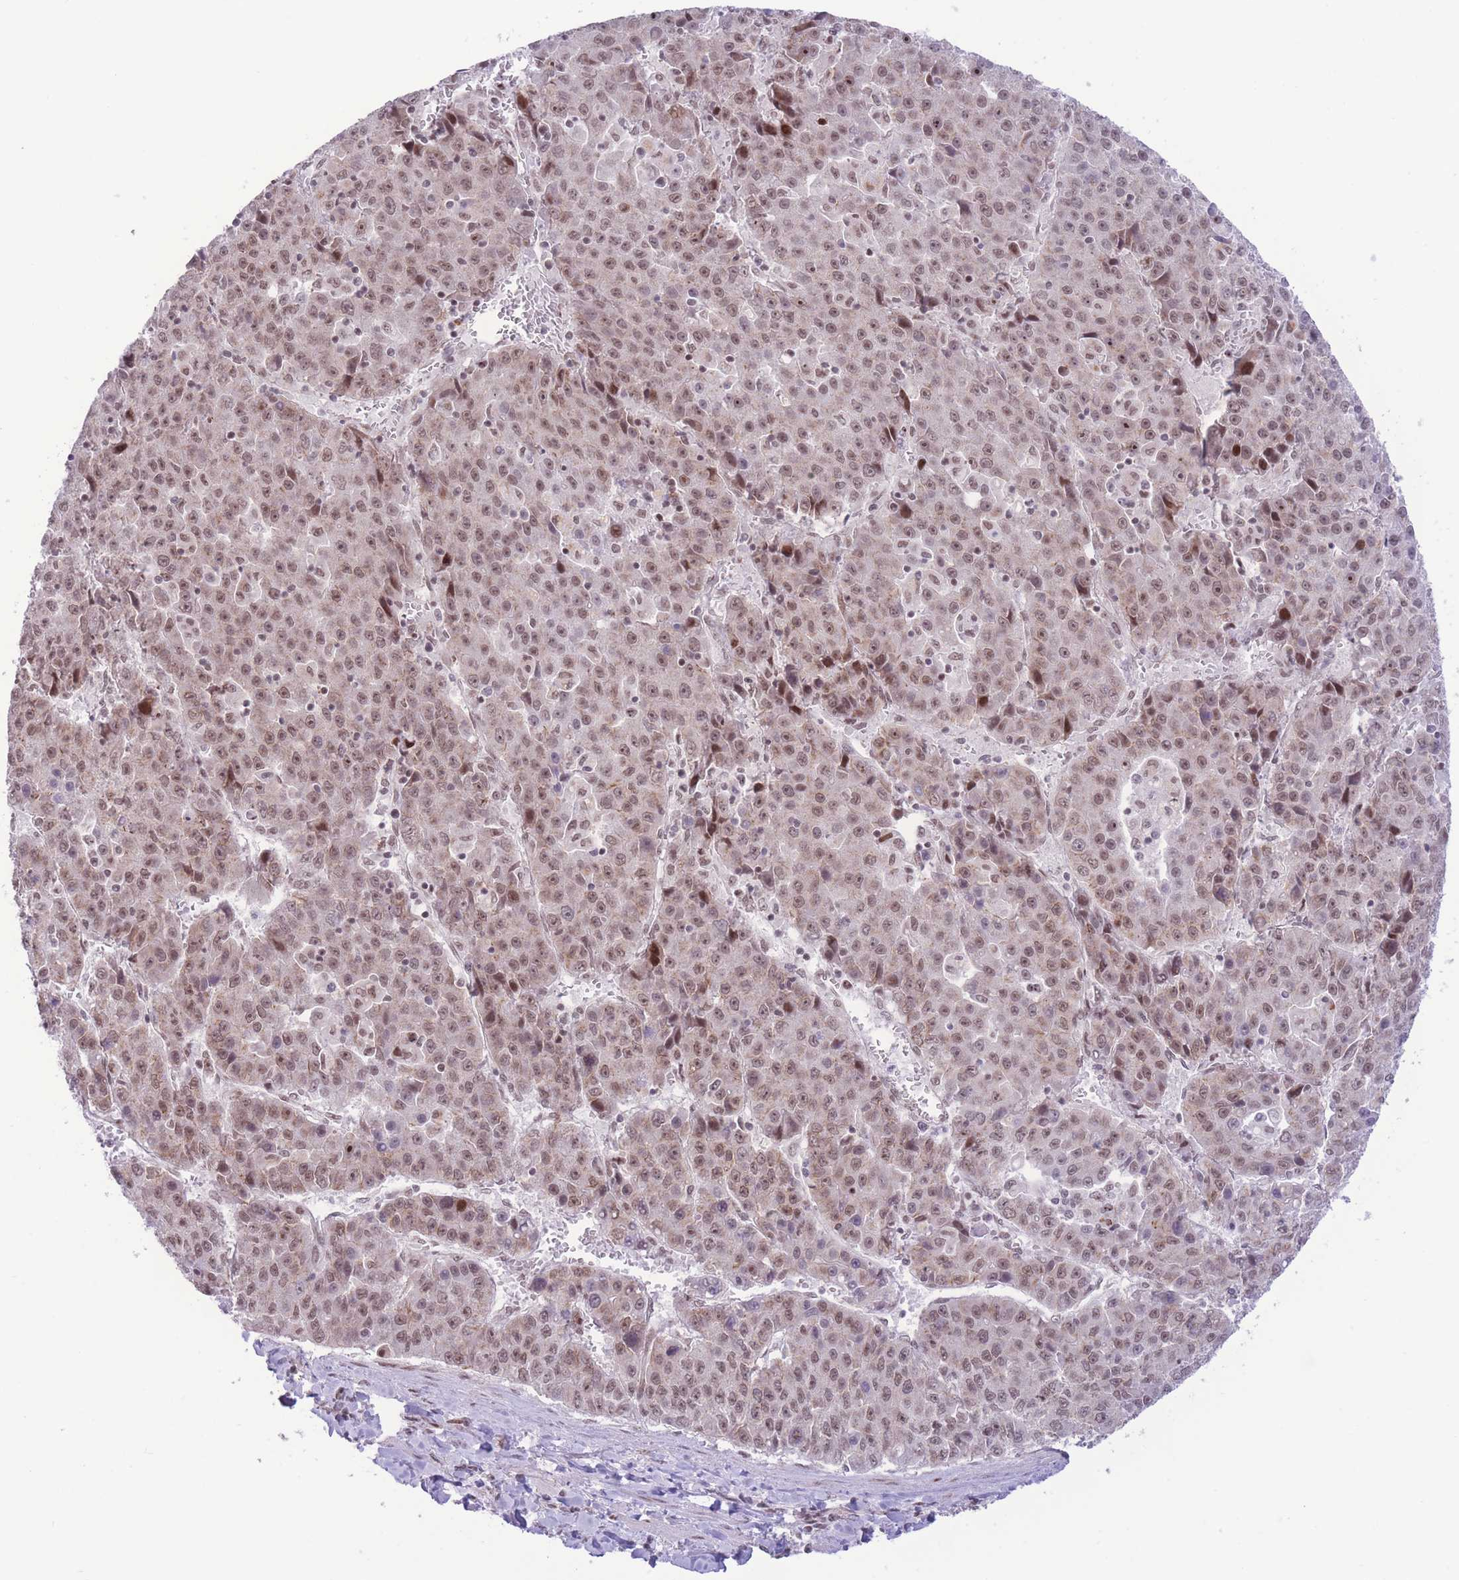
{"staining": {"intensity": "moderate", "quantity": ">75%", "location": "nuclear"}, "tissue": "liver cancer", "cell_type": "Tumor cells", "image_type": "cancer", "snomed": [{"axis": "morphology", "description": "Carcinoma, Hepatocellular, NOS"}, {"axis": "topography", "description": "Liver"}], "caption": "About >75% of tumor cells in liver hepatocellular carcinoma exhibit moderate nuclear protein positivity as visualized by brown immunohistochemical staining.", "gene": "PCIF1", "patient": {"sex": "female", "age": 53}}